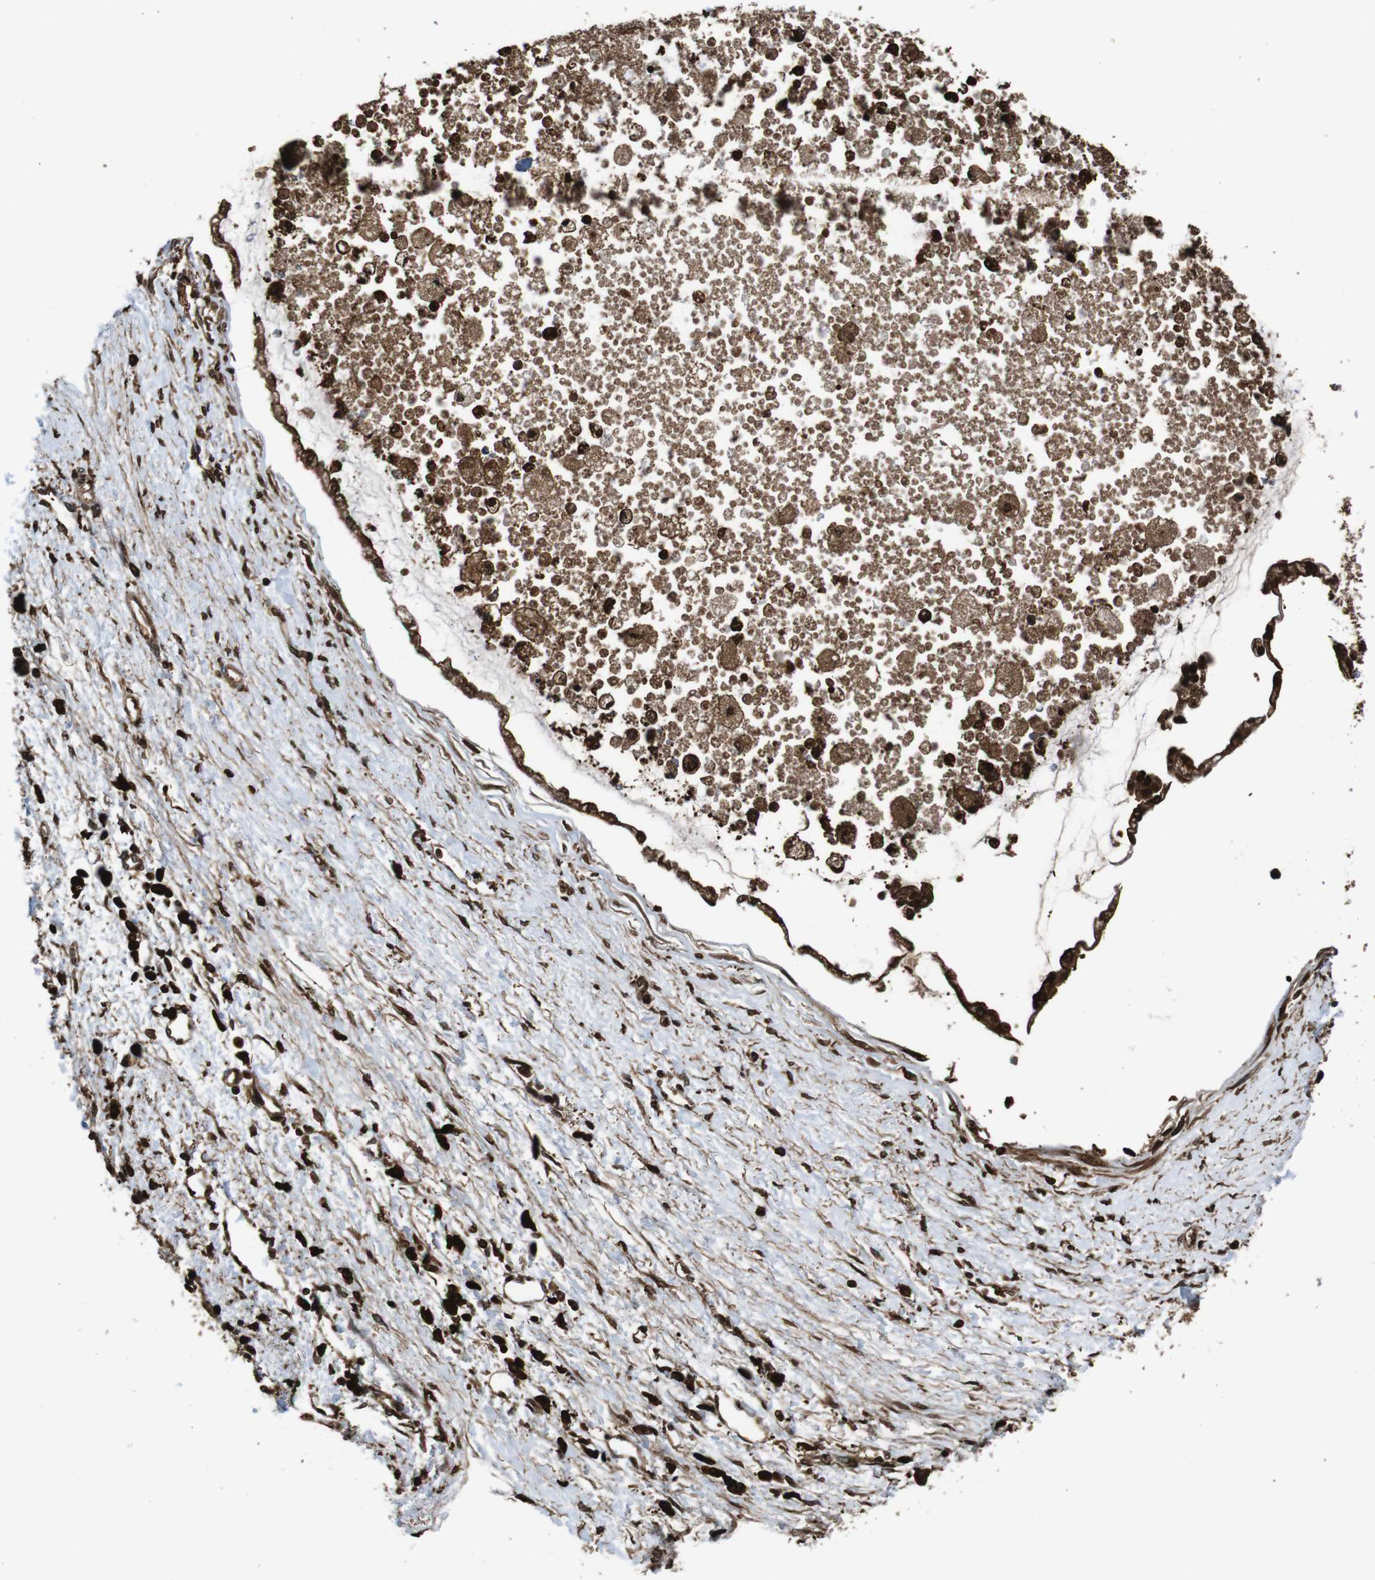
{"staining": {"intensity": "strong", "quantity": ">75%", "location": "cytoplasmic/membranous,nuclear"}, "tissue": "liver cancer", "cell_type": "Tumor cells", "image_type": "cancer", "snomed": [{"axis": "morphology", "description": "Cholangiocarcinoma"}, {"axis": "topography", "description": "Liver"}], "caption": "The photomicrograph displays staining of liver cholangiocarcinoma, revealing strong cytoplasmic/membranous and nuclear protein staining (brown color) within tumor cells.", "gene": "VCP", "patient": {"sex": "male", "age": 50}}